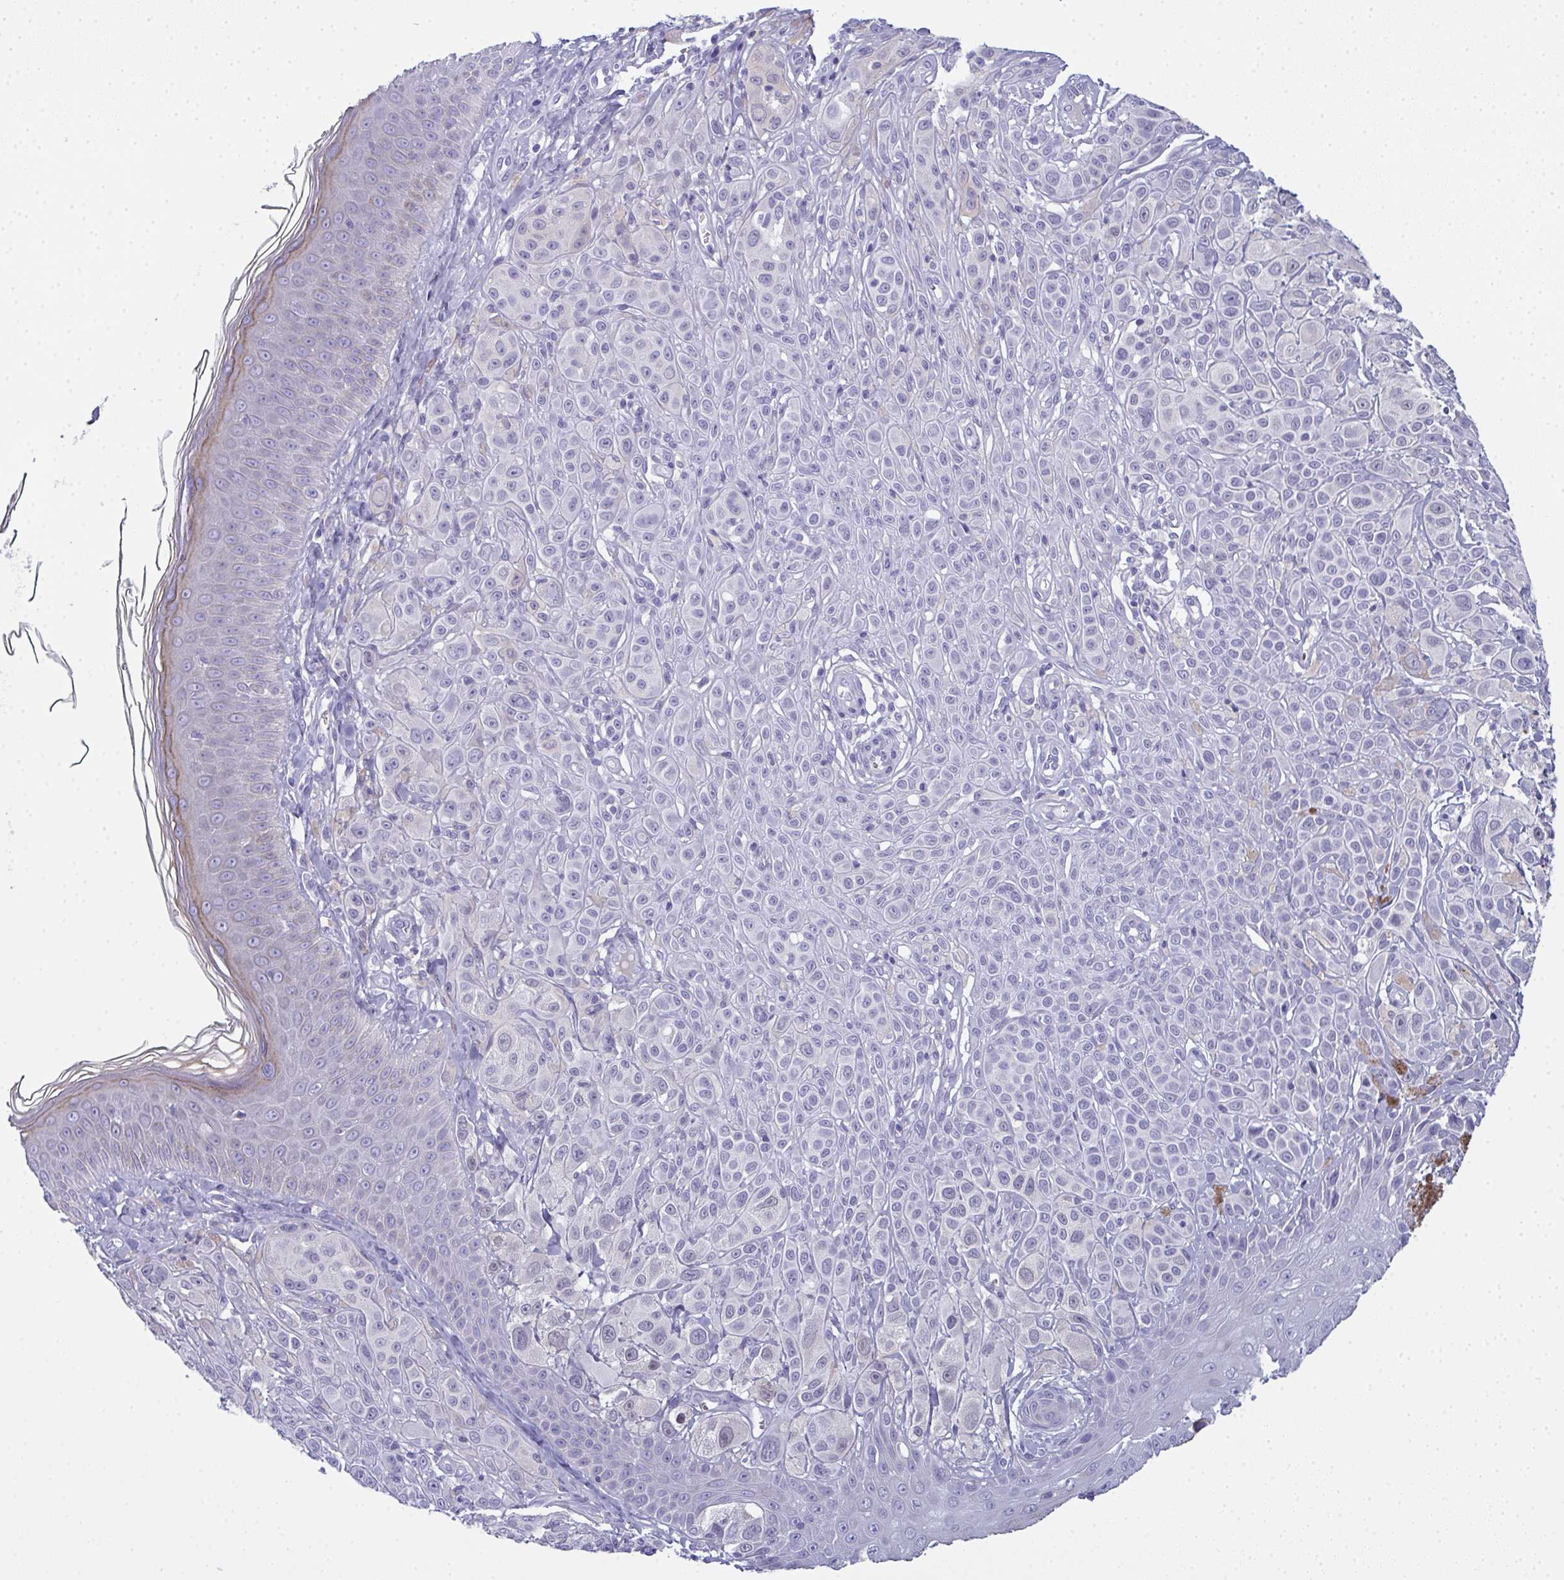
{"staining": {"intensity": "negative", "quantity": "none", "location": "none"}, "tissue": "melanoma", "cell_type": "Tumor cells", "image_type": "cancer", "snomed": [{"axis": "morphology", "description": "Malignant melanoma, NOS"}, {"axis": "topography", "description": "Skin"}], "caption": "An image of human melanoma is negative for staining in tumor cells.", "gene": "SLC36A2", "patient": {"sex": "male", "age": 67}}